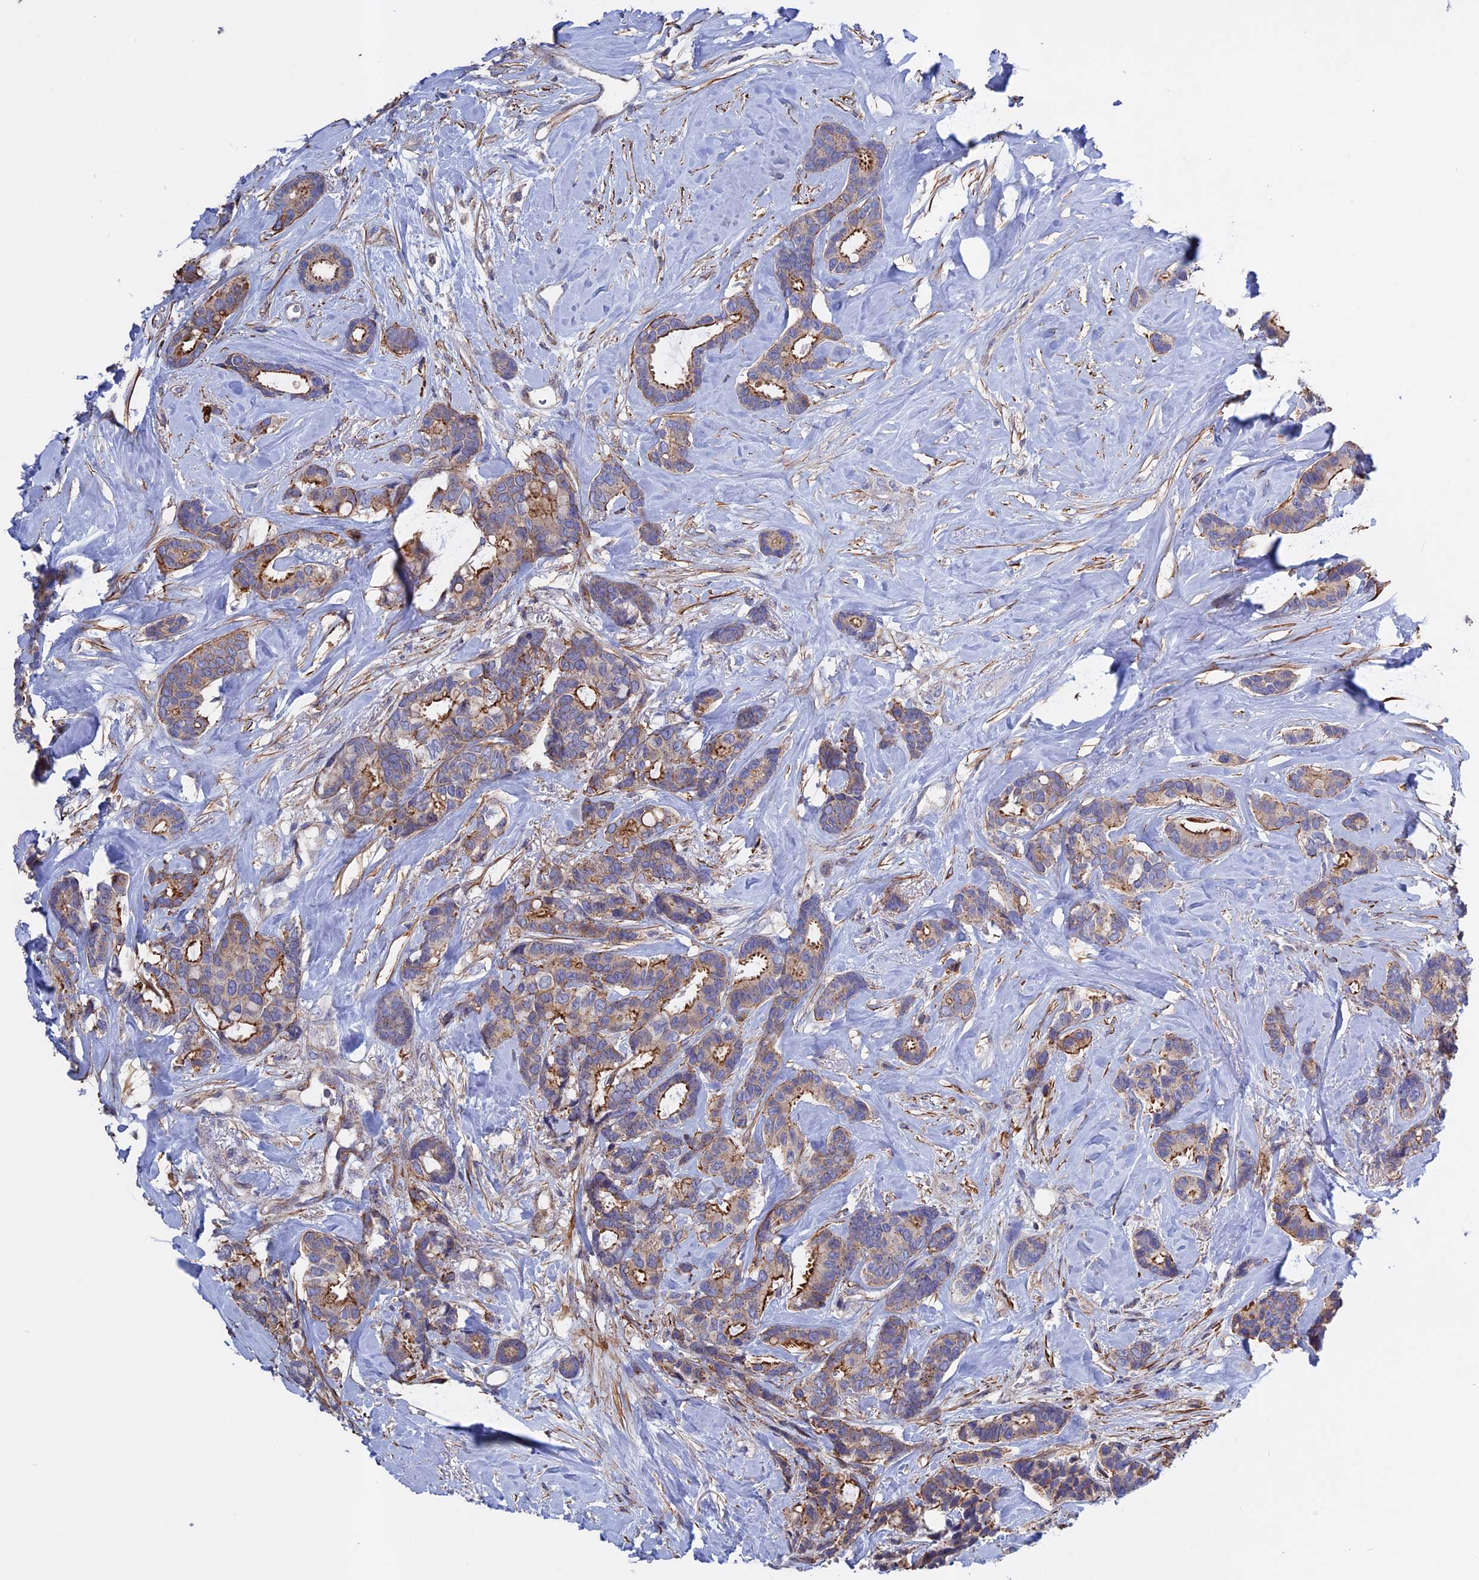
{"staining": {"intensity": "moderate", "quantity": "25%-75%", "location": "cytoplasmic/membranous"}, "tissue": "breast cancer", "cell_type": "Tumor cells", "image_type": "cancer", "snomed": [{"axis": "morphology", "description": "Duct carcinoma"}, {"axis": "topography", "description": "Breast"}], "caption": "Moderate cytoplasmic/membranous protein expression is seen in about 25%-75% of tumor cells in breast cancer (invasive ductal carcinoma).", "gene": "LYPD5", "patient": {"sex": "female", "age": 87}}